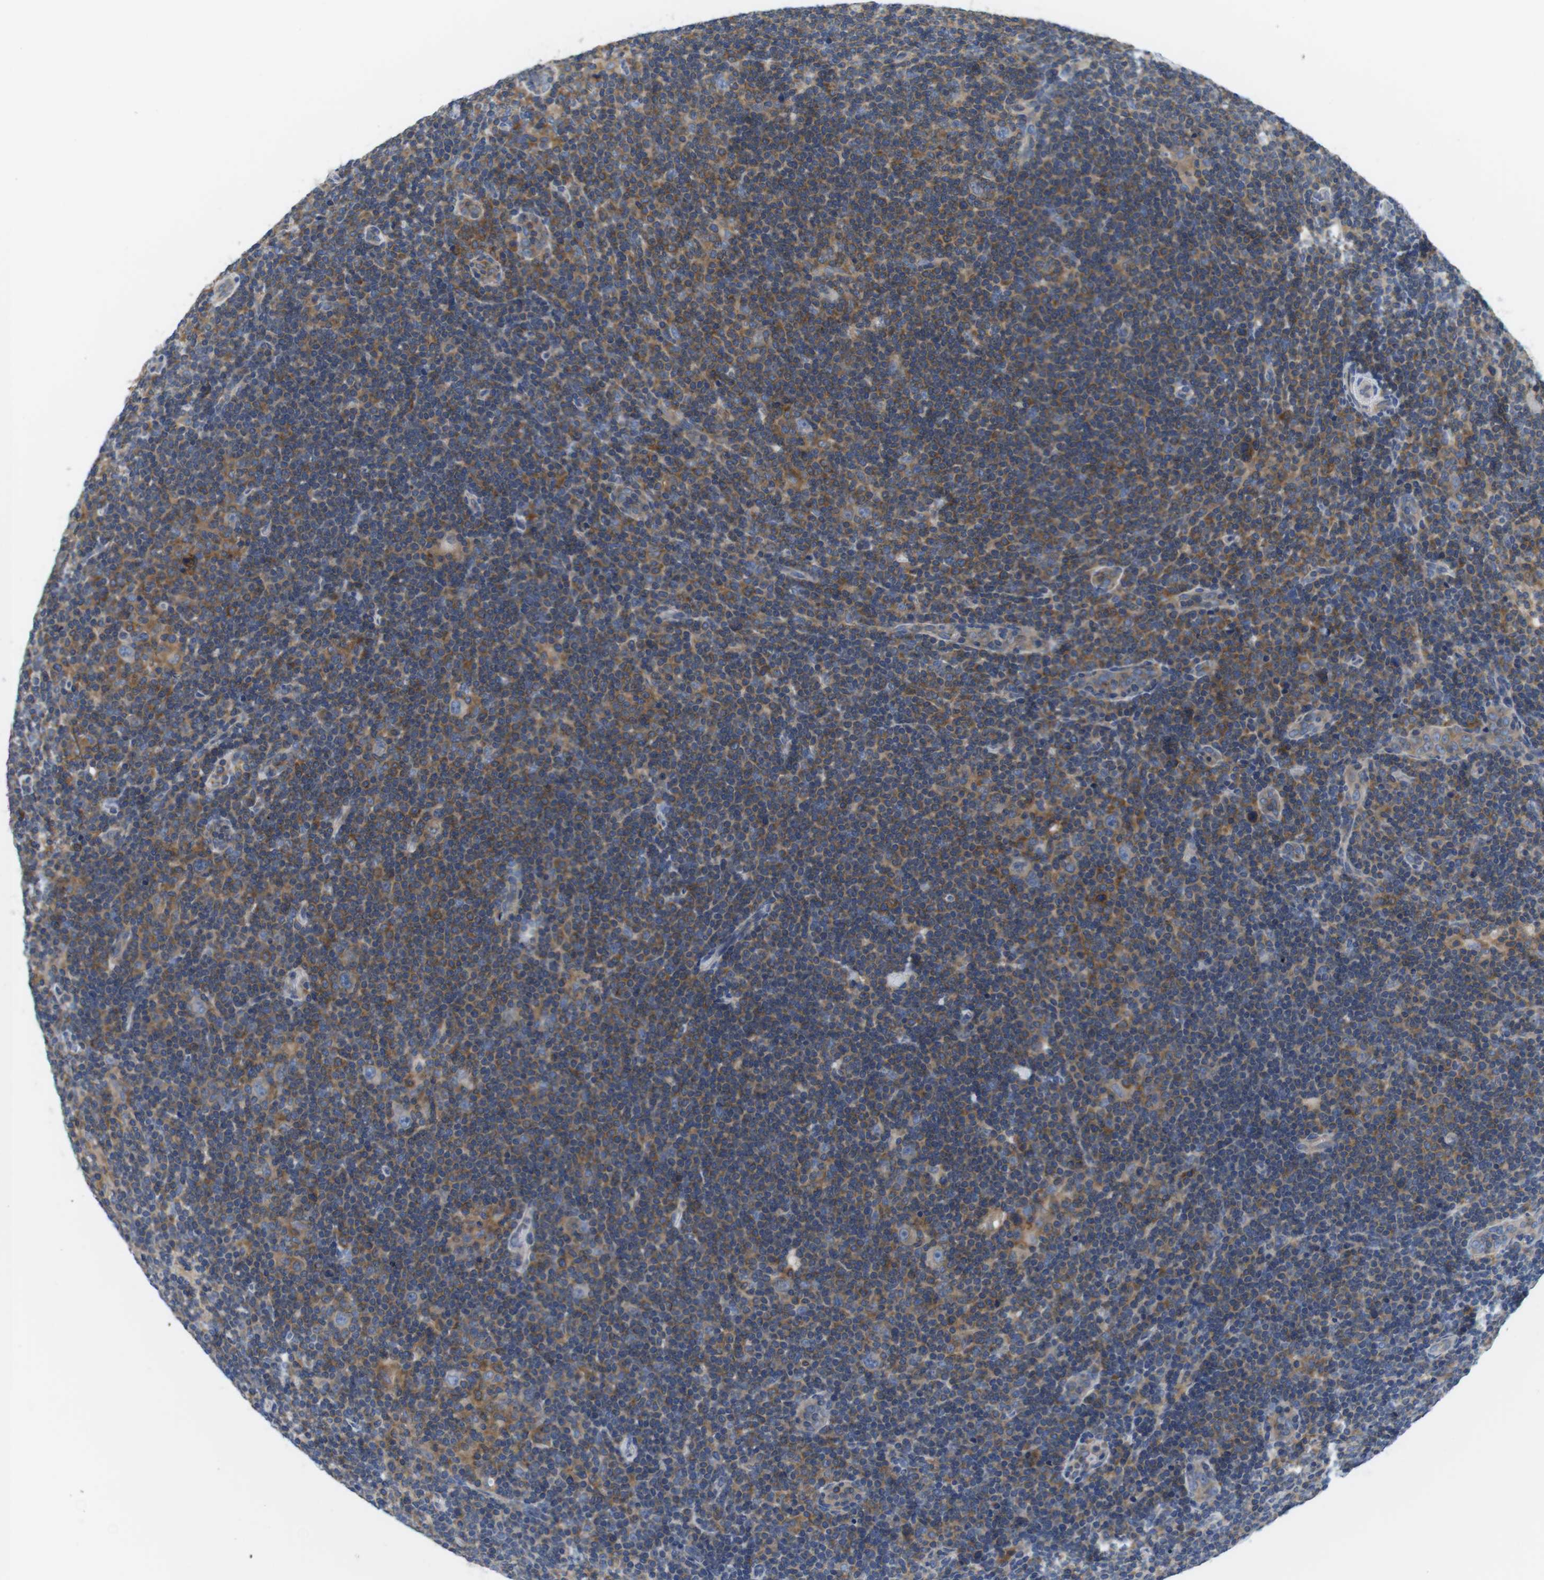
{"staining": {"intensity": "weak", "quantity": "<25%", "location": "cytoplasmic/membranous"}, "tissue": "lymphoma", "cell_type": "Tumor cells", "image_type": "cancer", "snomed": [{"axis": "morphology", "description": "Hodgkin's disease, NOS"}, {"axis": "topography", "description": "Lymph node"}], "caption": "The histopathology image shows no staining of tumor cells in Hodgkin's disease.", "gene": "HERPUD2", "patient": {"sex": "female", "age": 57}}